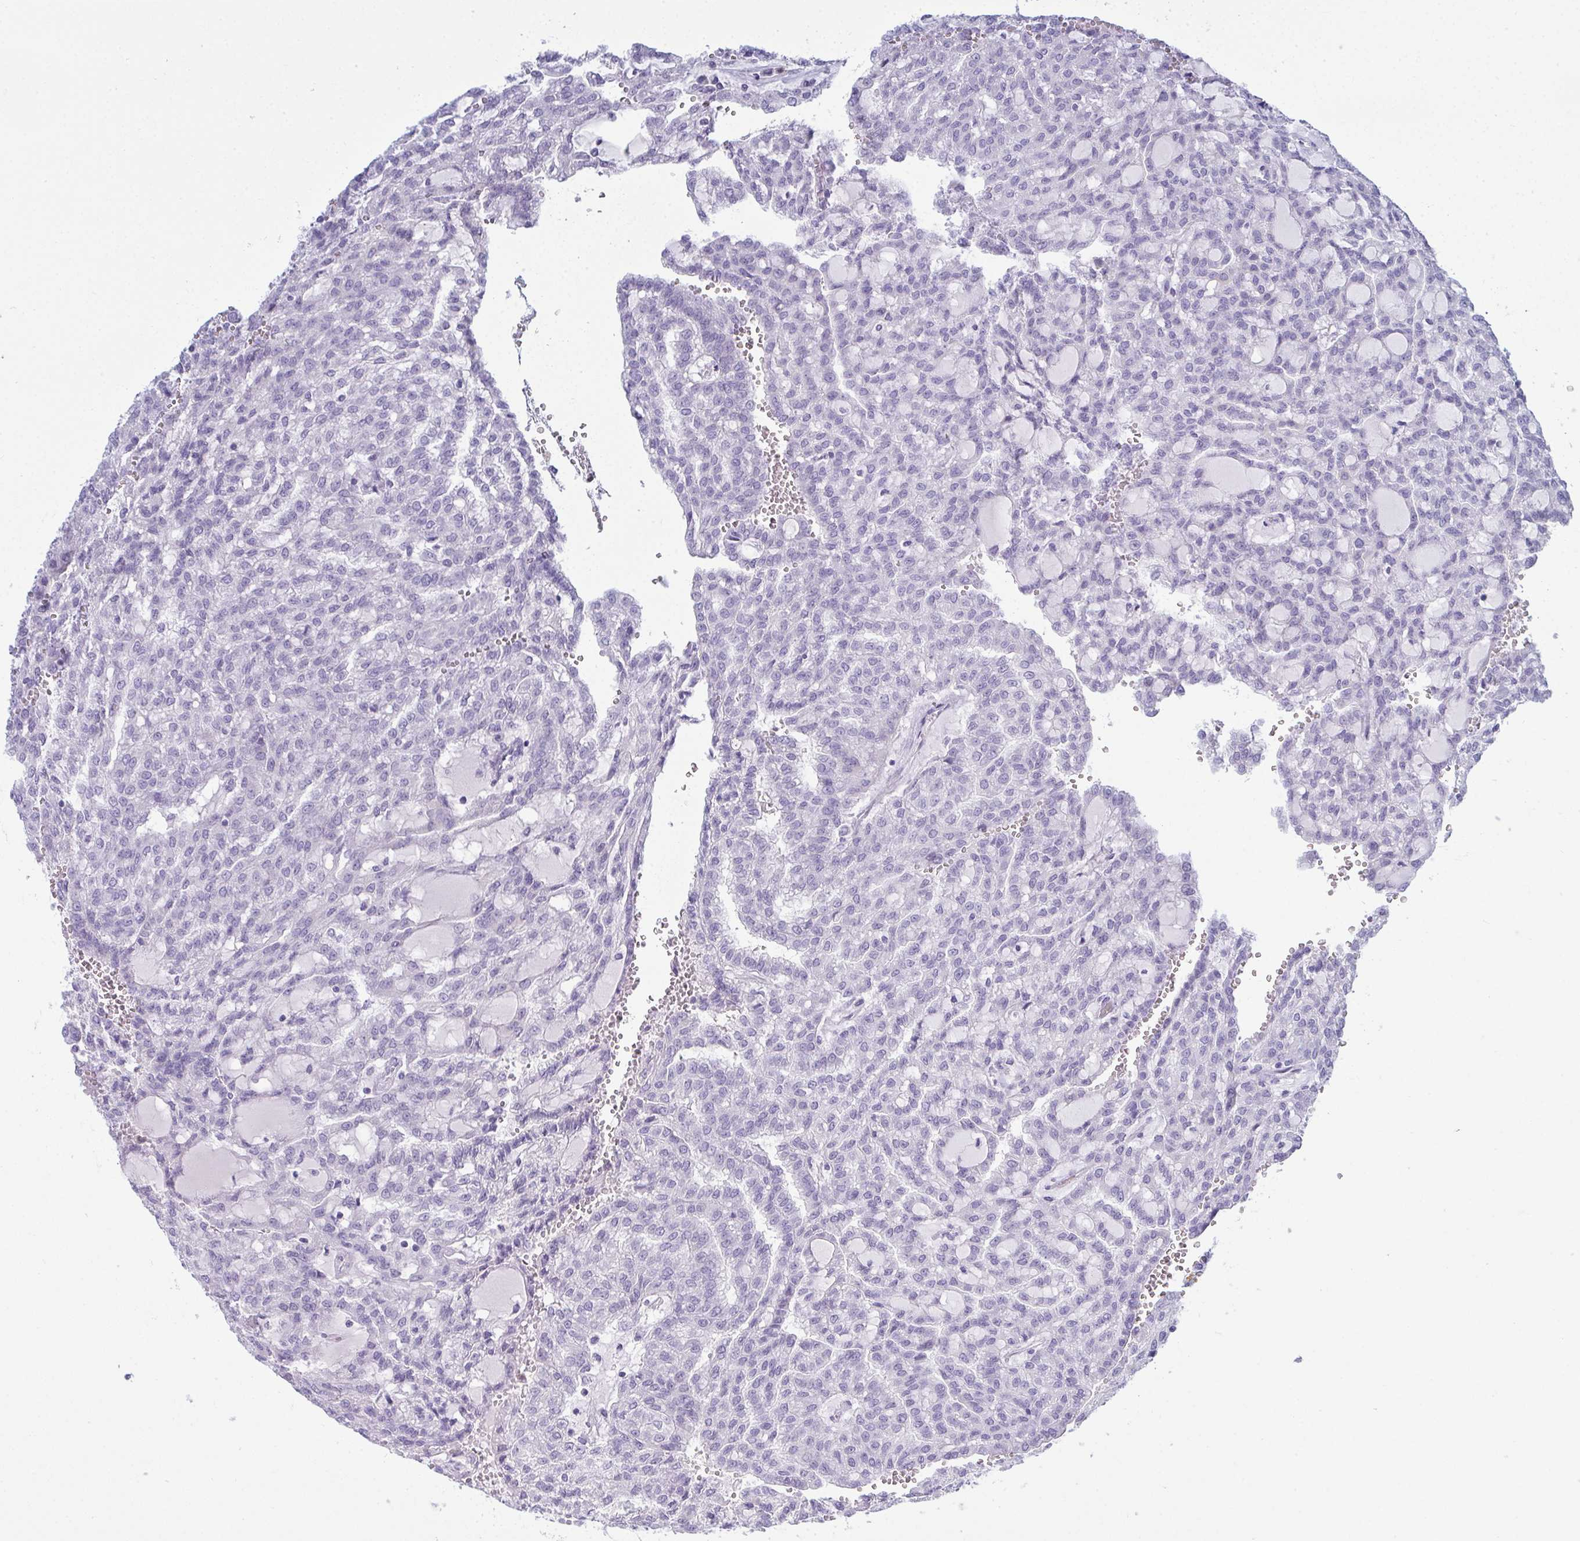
{"staining": {"intensity": "negative", "quantity": "none", "location": "none"}, "tissue": "renal cancer", "cell_type": "Tumor cells", "image_type": "cancer", "snomed": [{"axis": "morphology", "description": "Adenocarcinoma, NOS"}, {"axis": "topography", "description": "Kidney"}], "caption": "IHC histopathology image of human renal cancer (adenocarcinoma) stained for a protein (brown), which shows no expression in tumor cells.", "gene": "SERPINB10", "patient": {"sex": "male", "age": 63}}